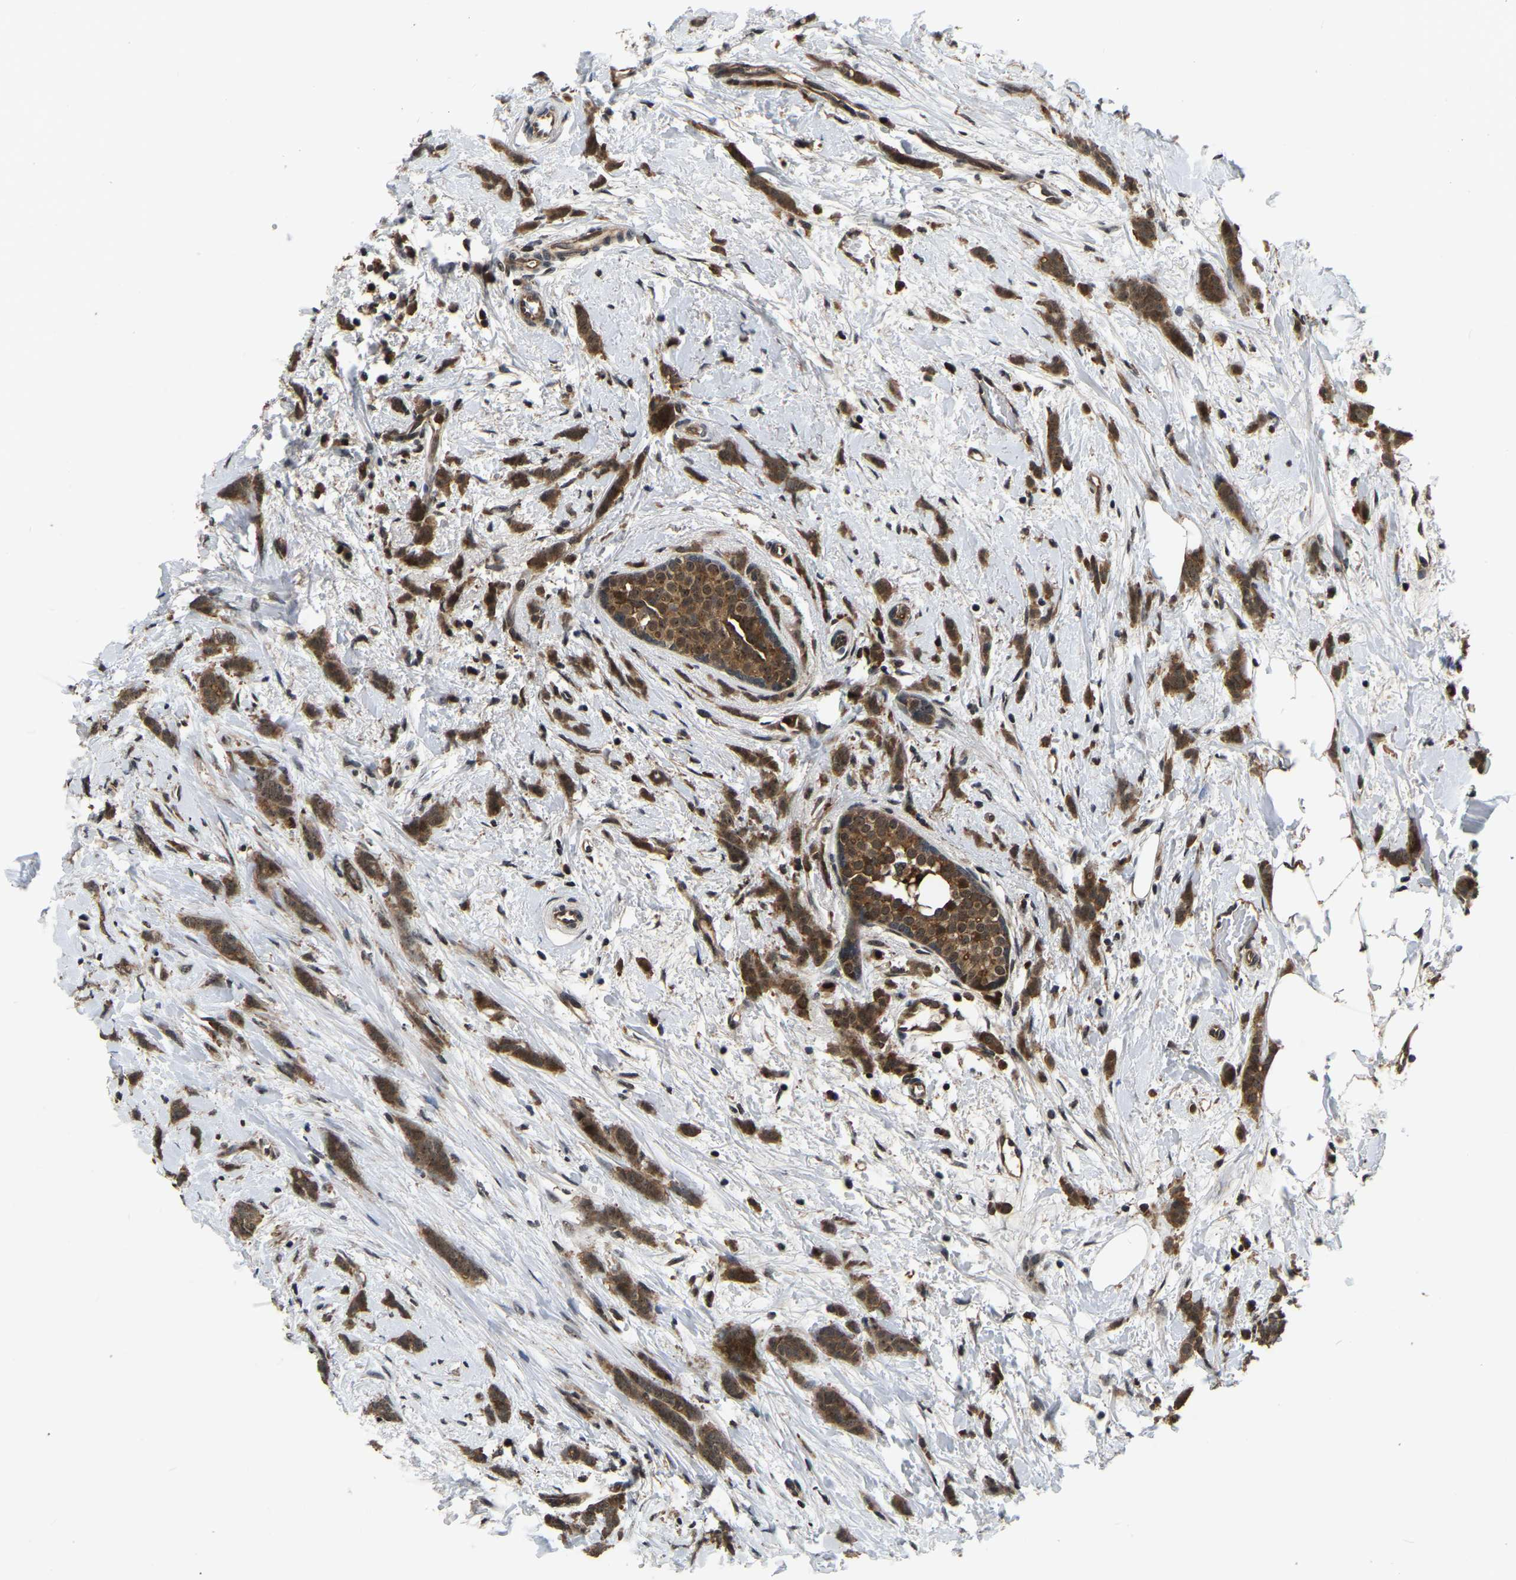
{"staining": {"intensity": "moderate", "quantity": ">75%", "location": "cytoplasmic/membranous,nuclear"}, "tissue": "breast cancer", "cell_type": "Tumor cells", "image_type": "cancer", "snomed": [{"axis": "morphology", "description": "Lobular carcinoma, in situ"}, {"axis": "morphology", "description": "Lobular carcinoma"}, {"axis": "topography", "description": "Breast"}], "caption": "The immunohistochemical stain labels moderate cytoplasmic/membranous and nuclear staining in tumor cells of breast cancer tissue. (IHC, brightfield microscopy, high magnification).", "gene": "CIAO1", "patient": {"sex": "female", "age": 41}}